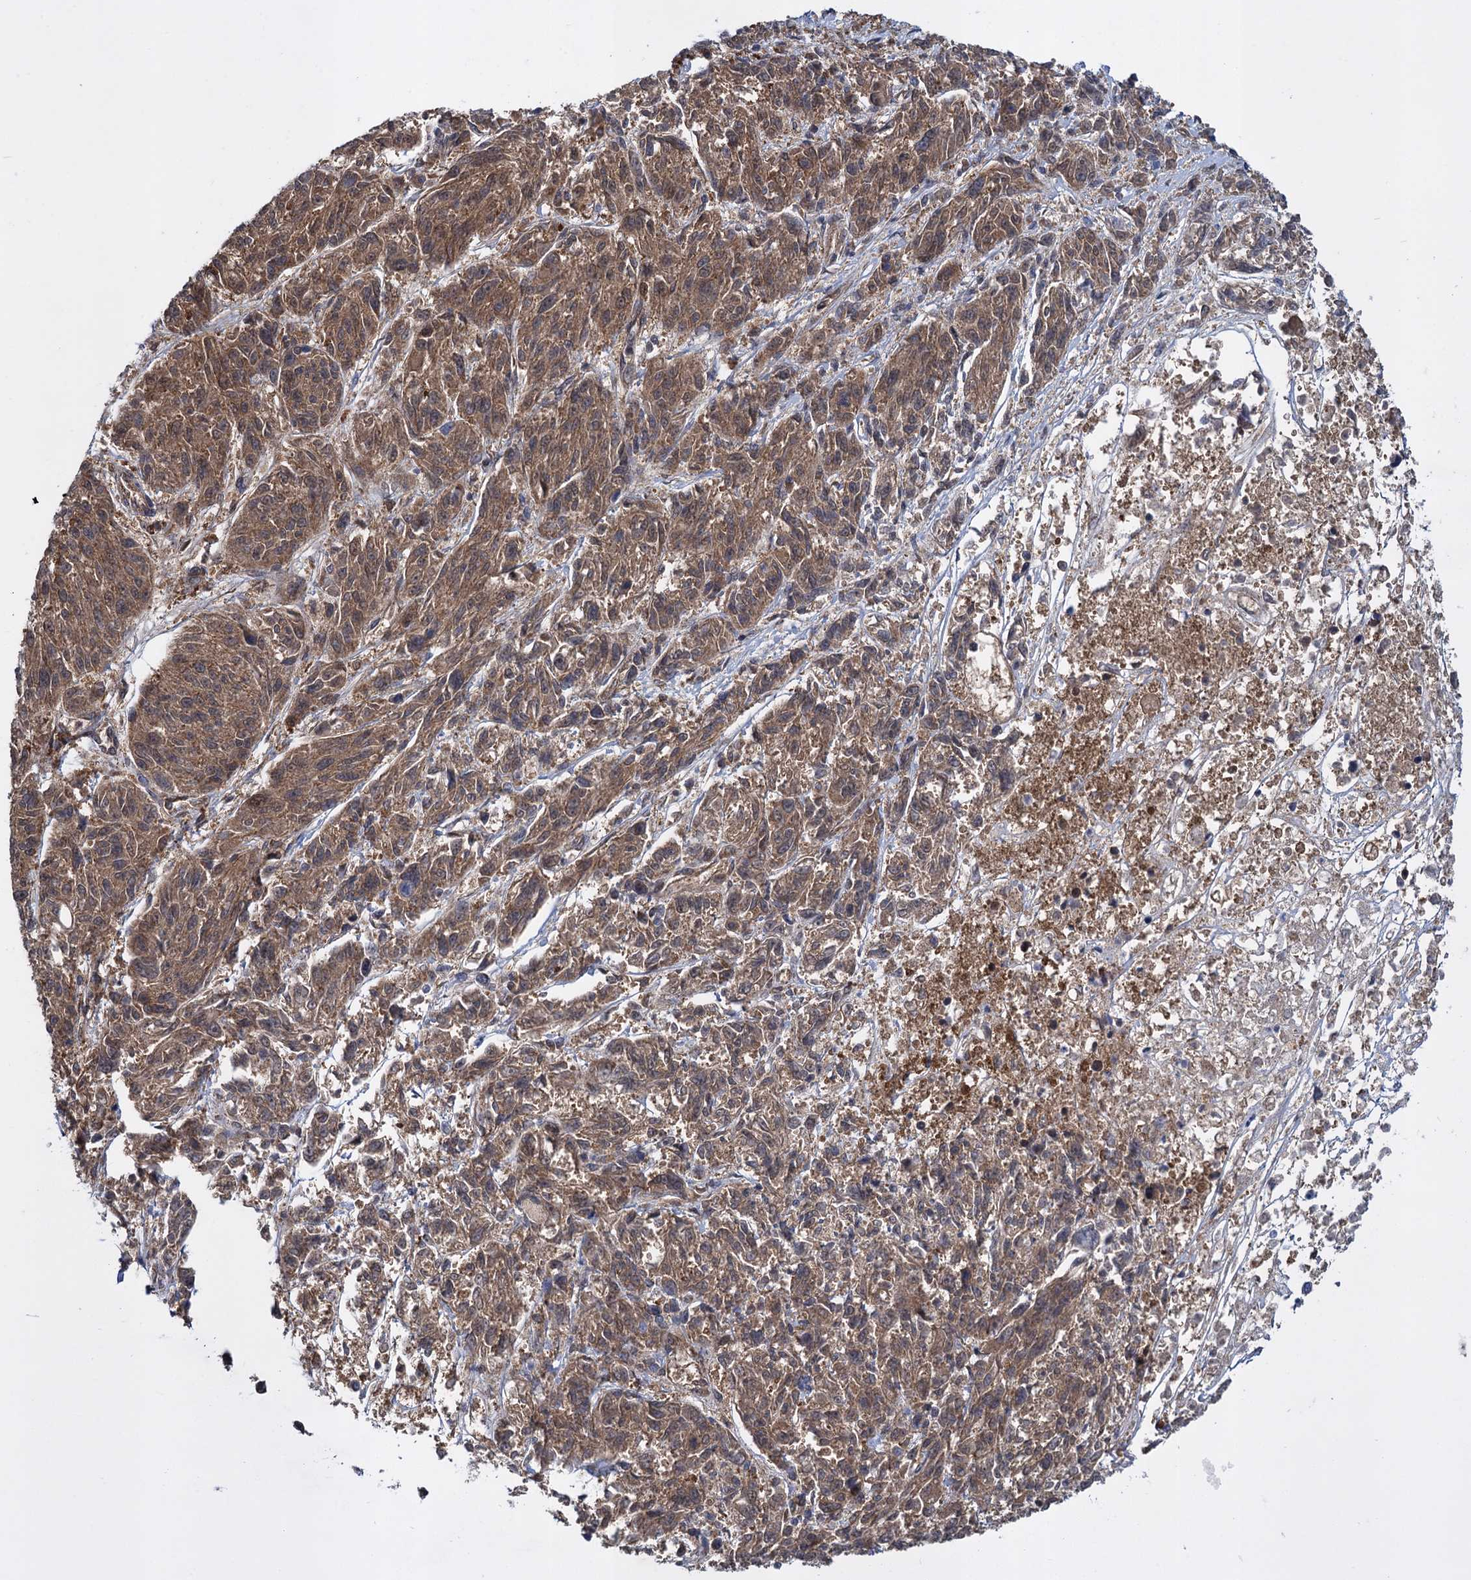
{"staining": {"intensity": "moderate", "quantity": ">75%", "location": "cytoplasmic/membranous"}, "tissue": "melanoma", "cell_type": "Tumor cells", "image_type": "cancer", "snomed": [{"axis": "morphology", "description": "Malignant melanoma, NOS"}, {"axis": "topography", "description": "Skin"}], "caption": "Melanoma stained for a protein exhibits moderate cytoplasmic/membranous positivity in tumor cells.", "gene": "GLO1", "patient": {"sex": "male", "age": 53}}